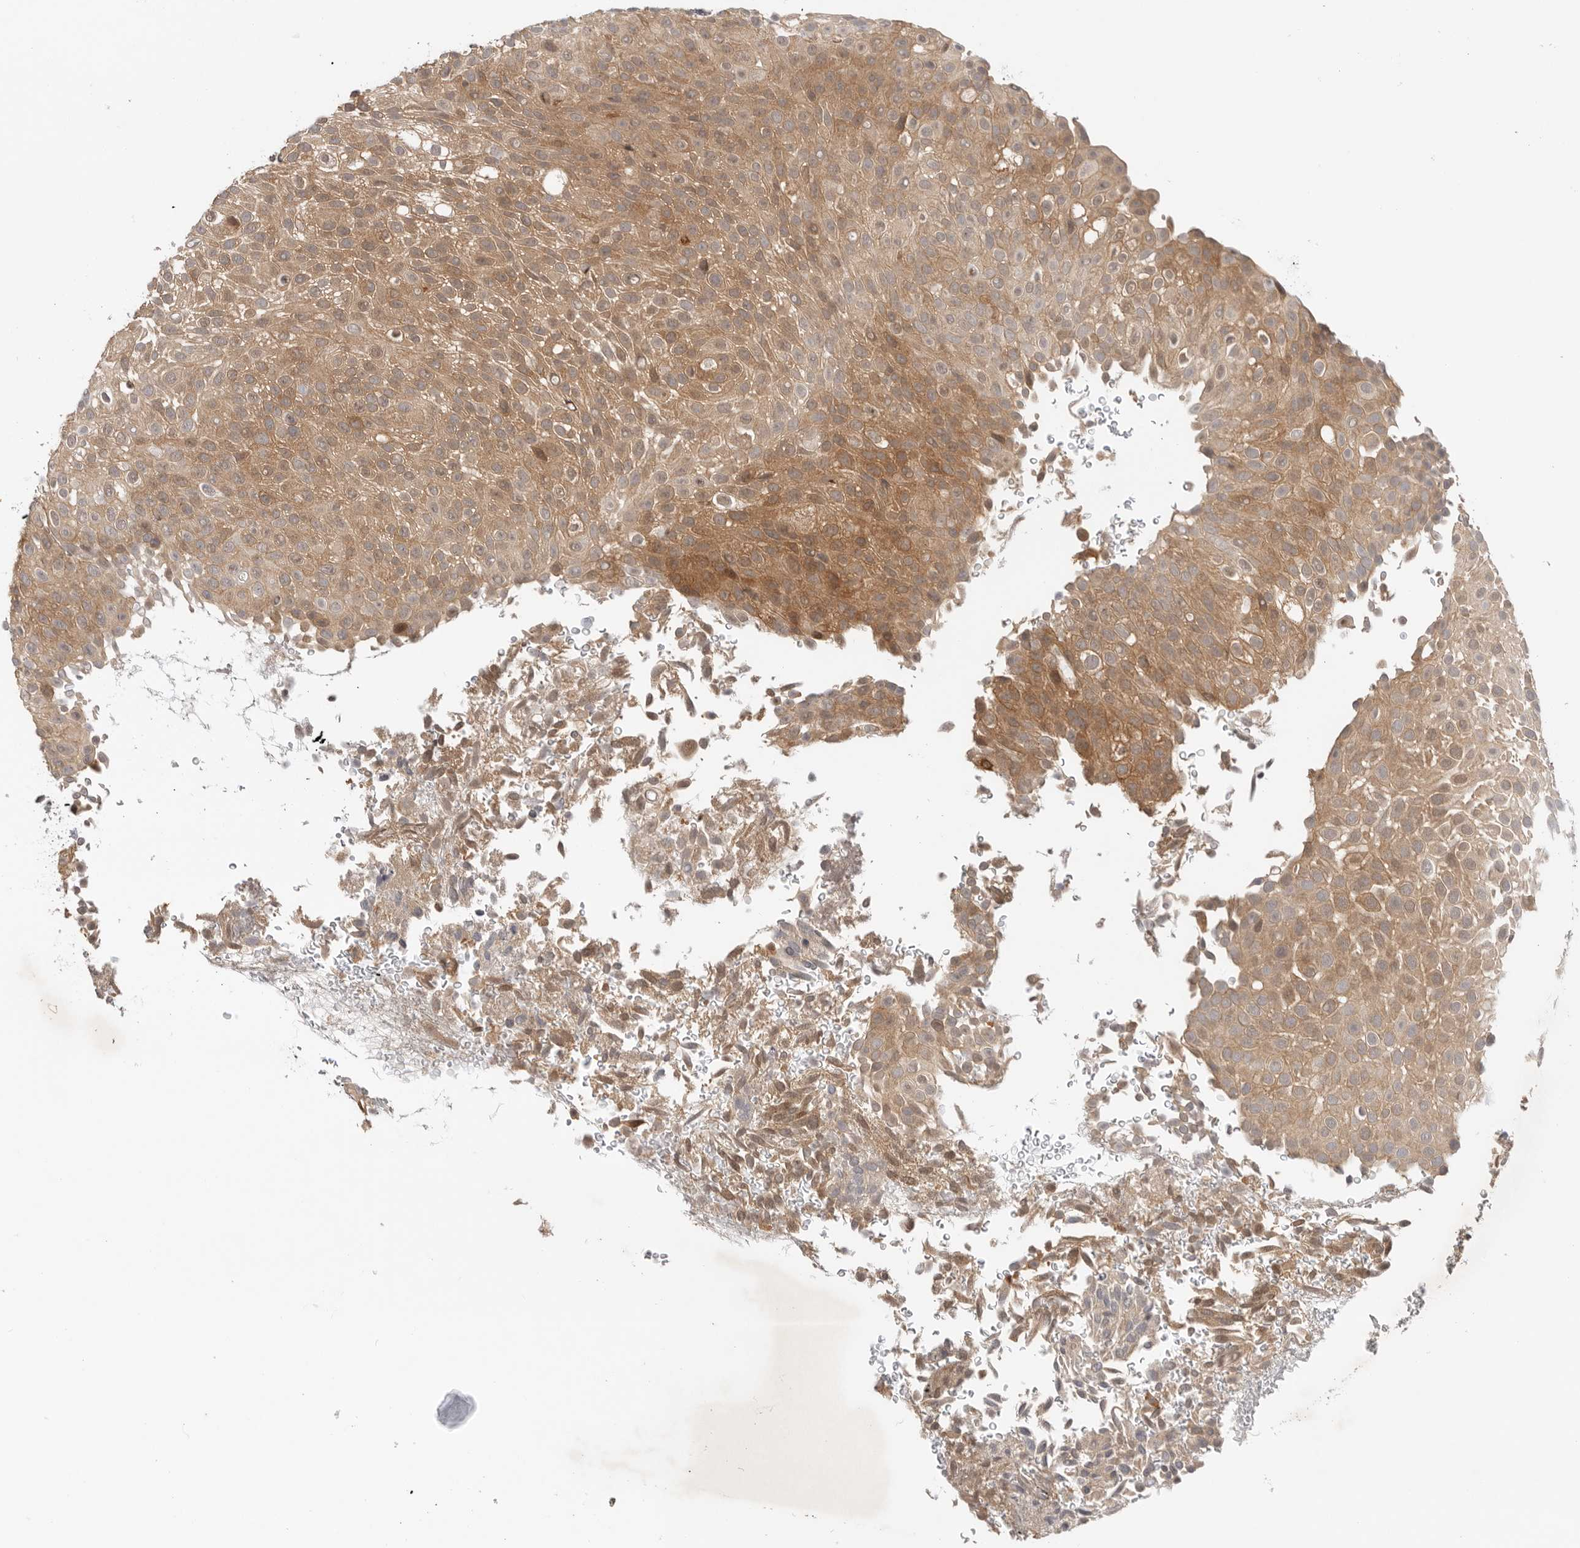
{"staining": {"intensity": "moderate", "quantity": ">75%", "location": "cytoplasmic/membranous"}, "tissue": "urothelial cancer", "cell_type": "Tumor cells", "image_type": "cancer", "snomed": [{"axis": "morphology", "description": "Urothelial carcinoma, Low grade"}, {"axis": "topography", "description": "Urinary bladder"}], "caption": "A brown stain labels moderate cytoplasmic/membranous expression of a protein in urothelial cancer tumor cells. The protein is shown in brown color, while the nuclei are stained blue.", "gene": "DCAF8", "patient": {"sex": "male", "age": 78}}